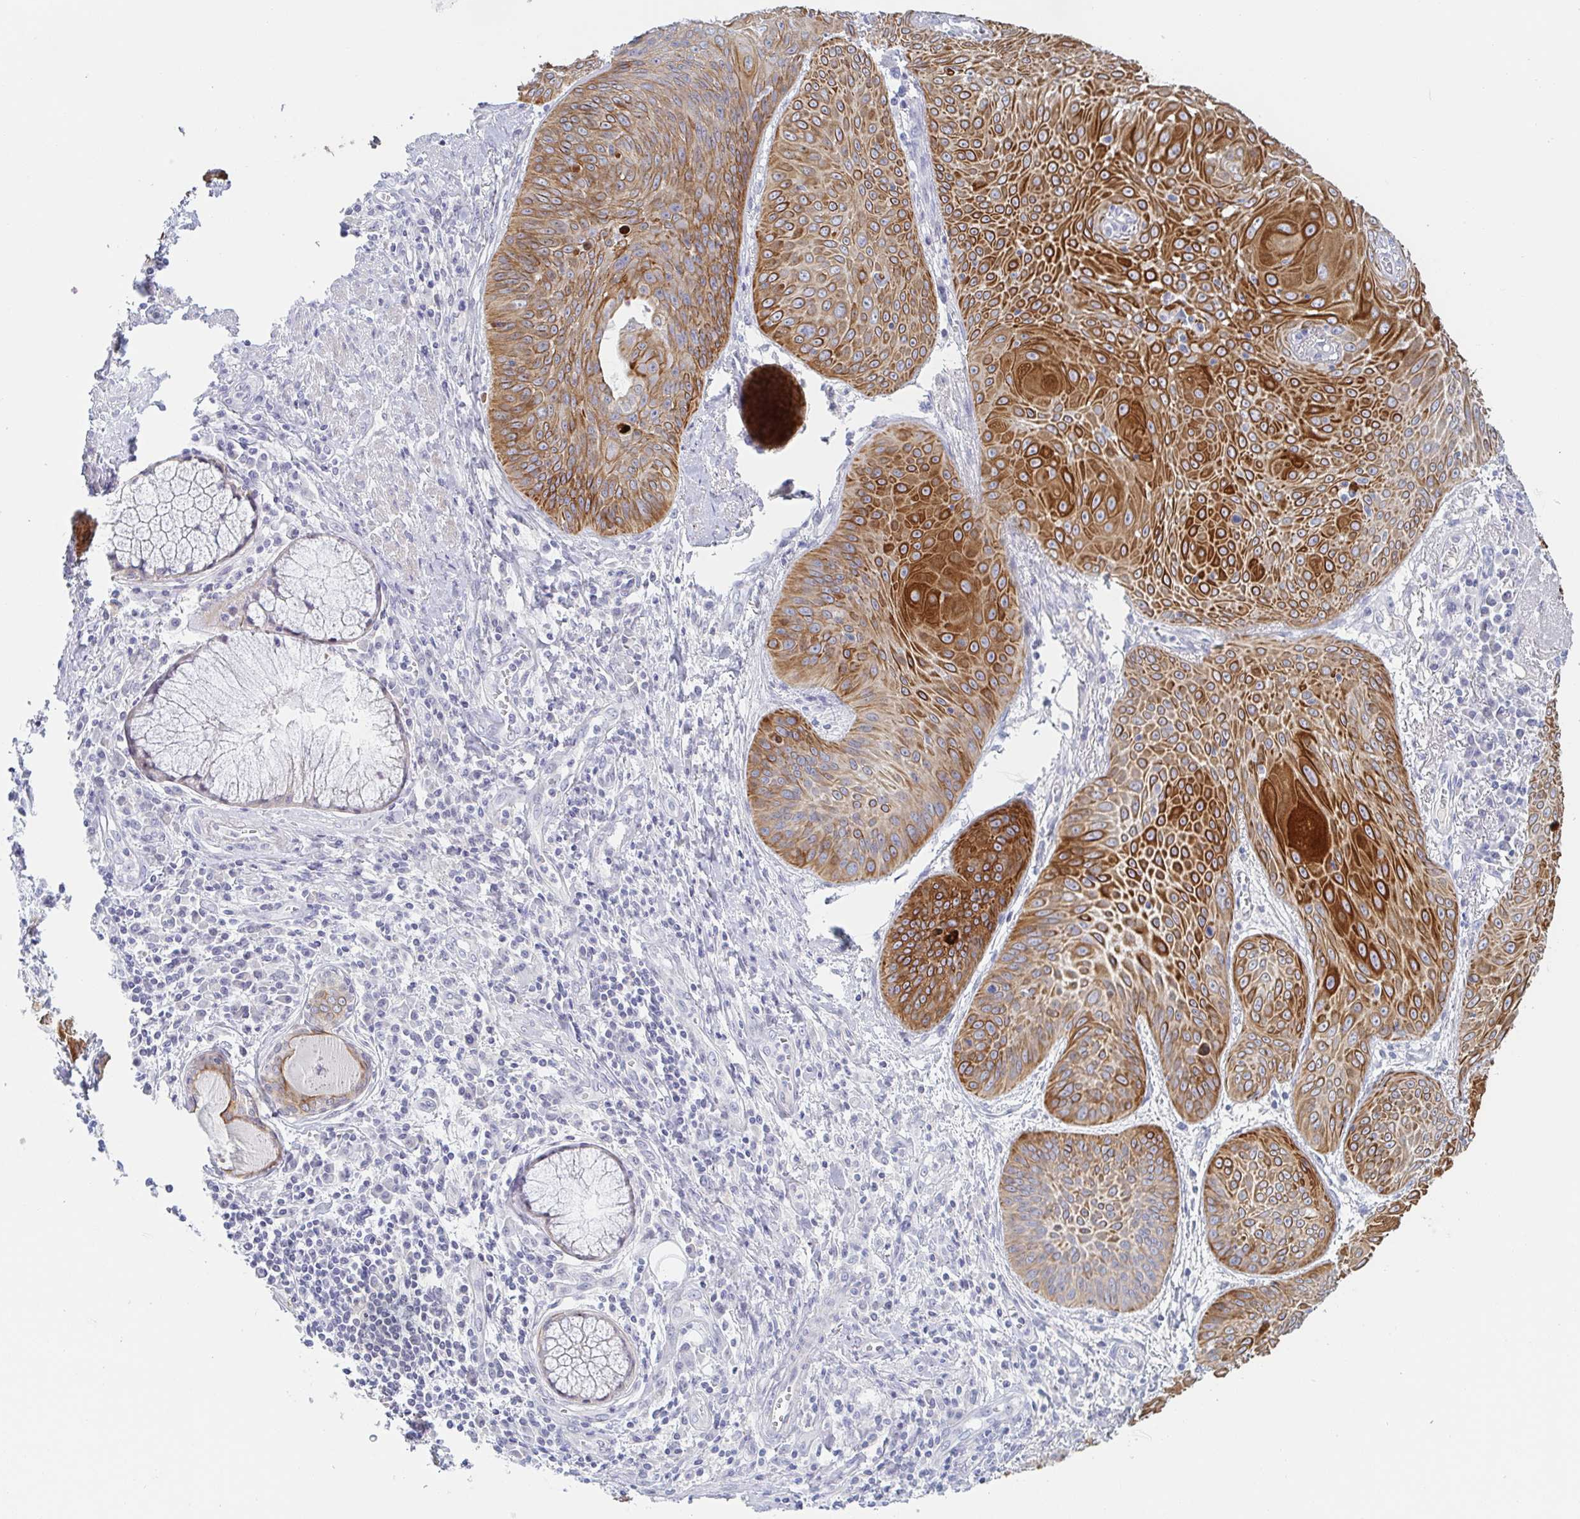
{"staining": {"intensity": "strong", "quantity": "25%-75%", "location": "cytoplasmic/membranous"}, "tissue": "lung cancer", "cell_type": "Tumor cells", "image_type": "cancer", "snomed": [{"axis": "morphology", "description": "Squamous cell carcinoma, NOS"}, {"axis": "topography", "description": "Lung"}], "caption": "Immunohistochemistry of lung cancer reveals high levels of strong cytoplasmic/membranous expression in about 25%-75% of tumor cells.", "gene": "RHOV", "patient": {"sex": "male", "age": 74}}